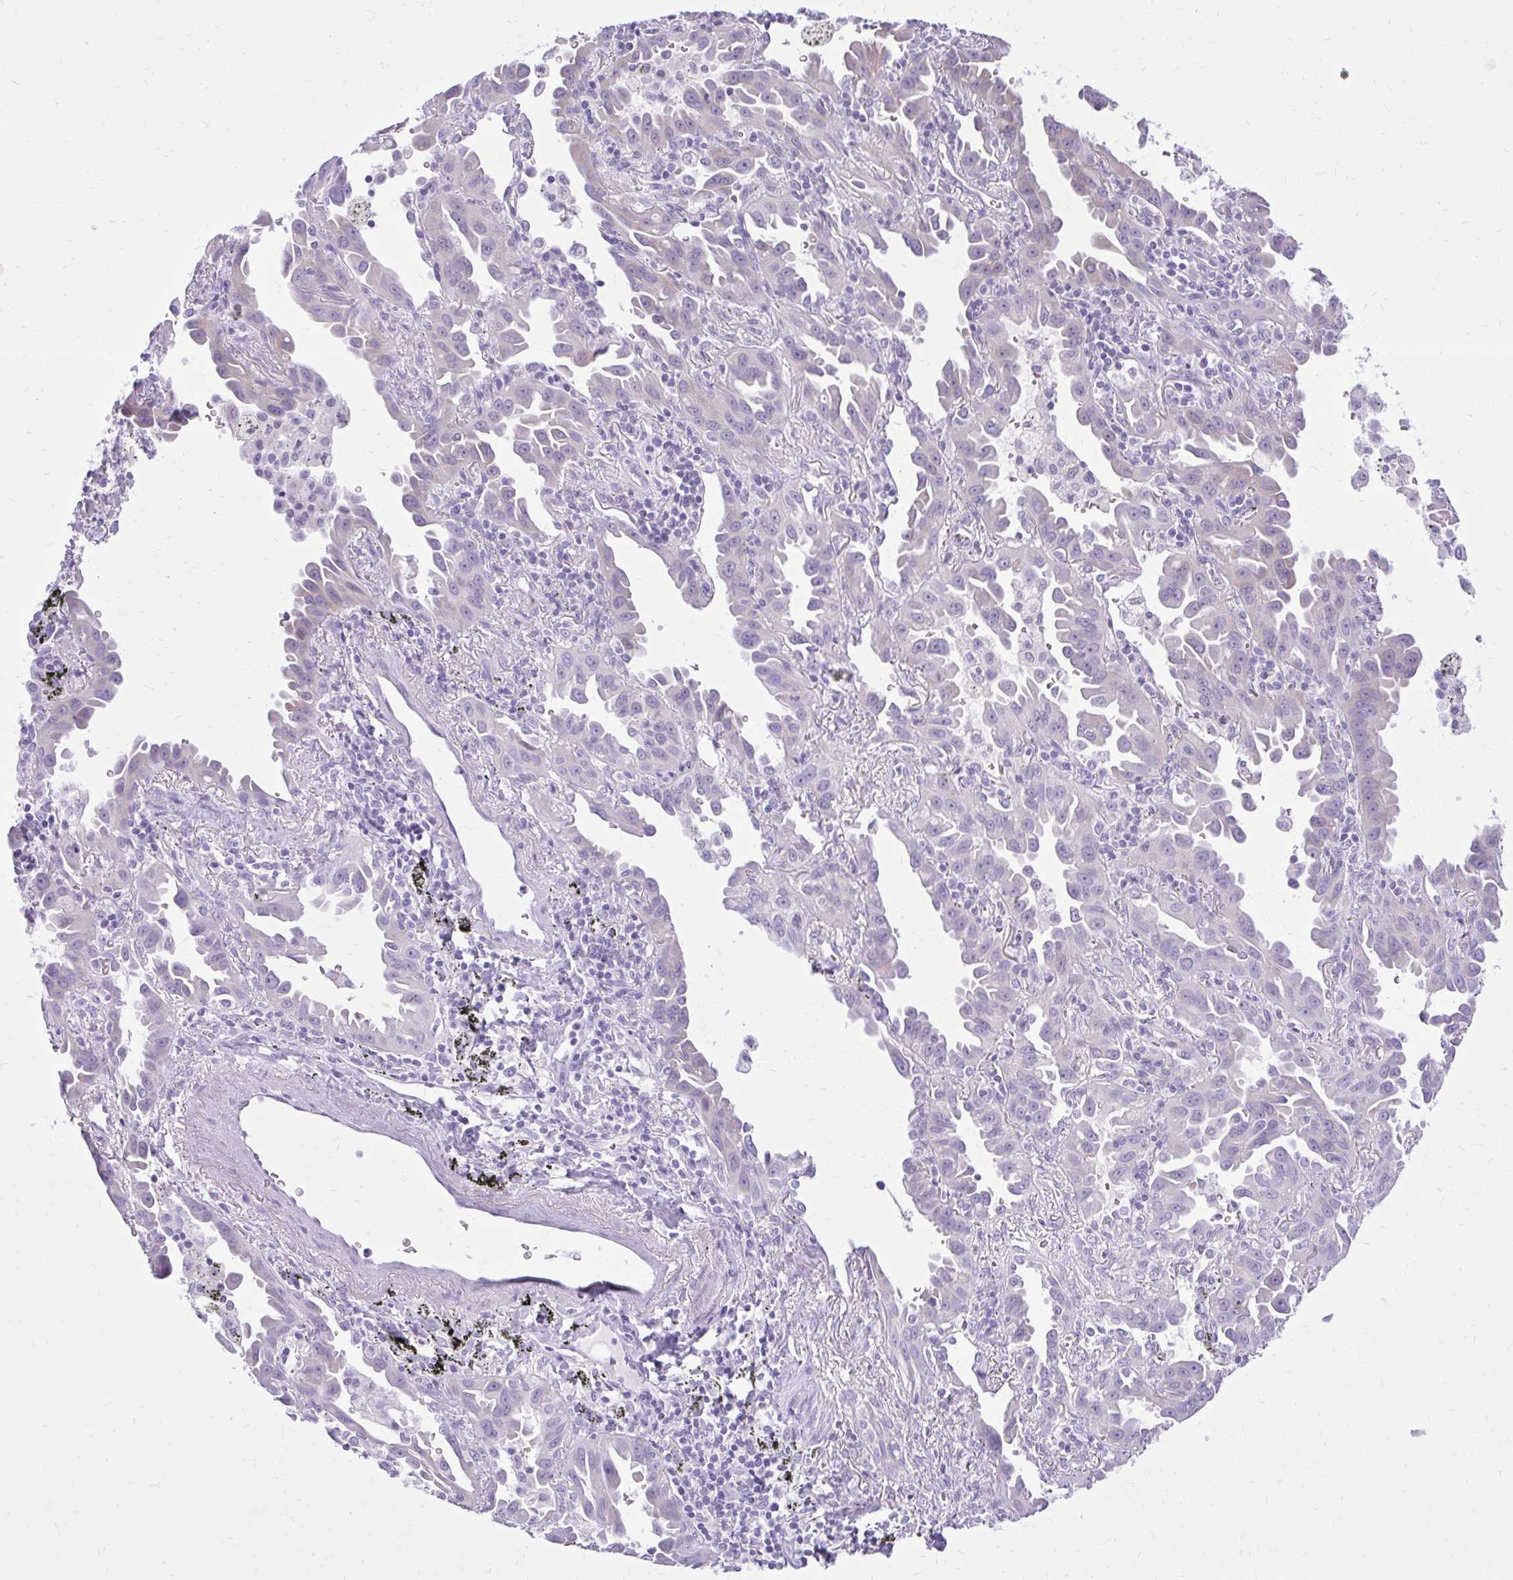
{"staining": {"intensity": "negative", "quantity": "none", "location": "none"}, "tissue": "lung cancer", "cell_type": "Tumor cells", "image_type": "cancer", "snomed": [{"axis": "morphology", "description": "Adenocarcinoma, NOS"}, {"axis": "topography", "description": "Lung"}], "caption": "The image shows no staining of tumor cells in lung cancer (adenocarcinoma).", "gene": "PRAP1", "patient": {"sex": "male", "age": 68}}